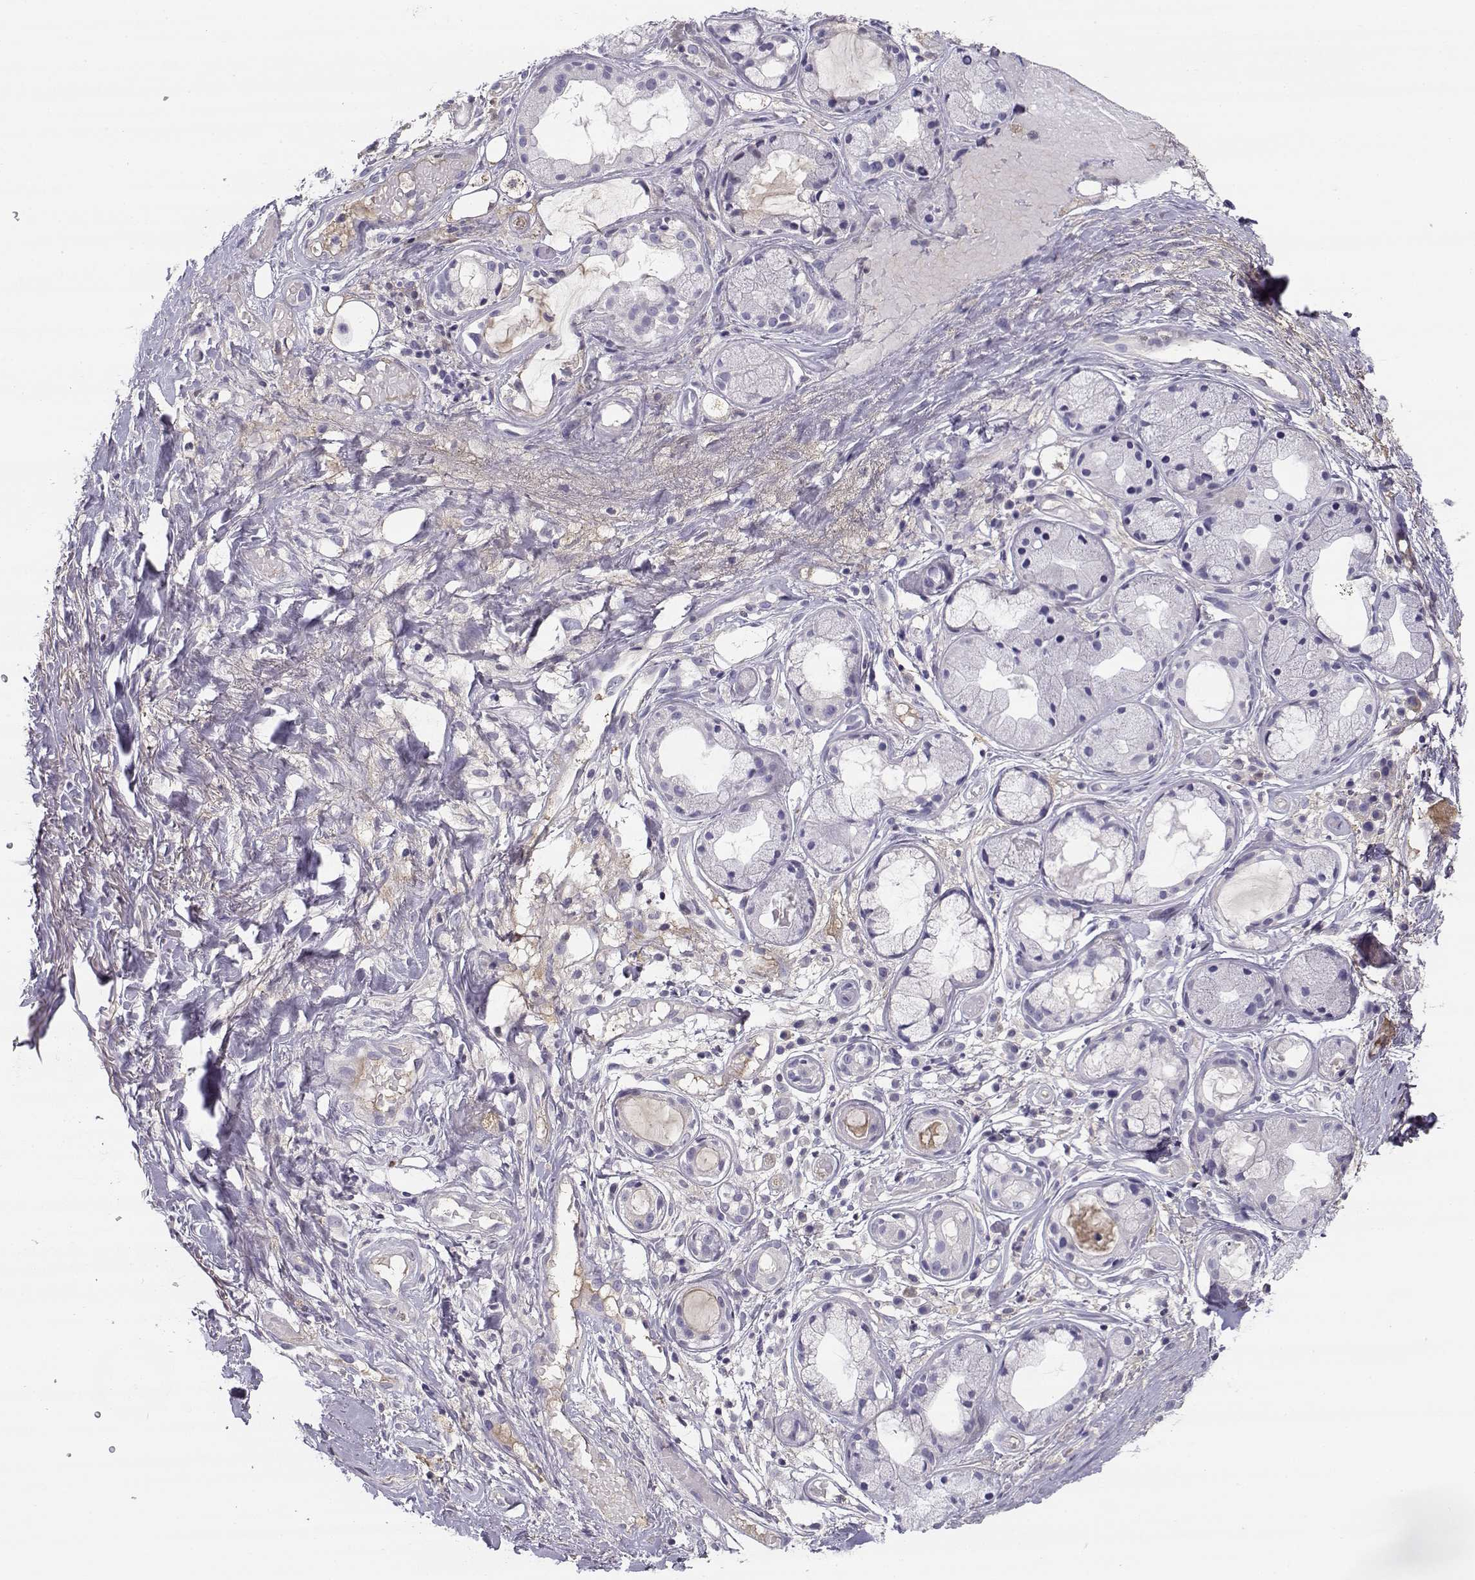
{"staining": {"intensity": "negative", "quantity": "none", "location": "none"}, "tissue": "soft tissue", "cell_type": "Fibroblasts", "image_type": "normal", "snomed": [{"axis": "morphology", "description": "Normal tissue, NOS"}, {"axis": "topography", "description": "Cartilage tissue"}], "caption": "This is an immunohistochemistry (IHC) micrograph of normal human soft tissue. There is no staining in fibroblasts.", "gene": "SLCO6A1", "patient": {"sex": "male", "age": 62}}